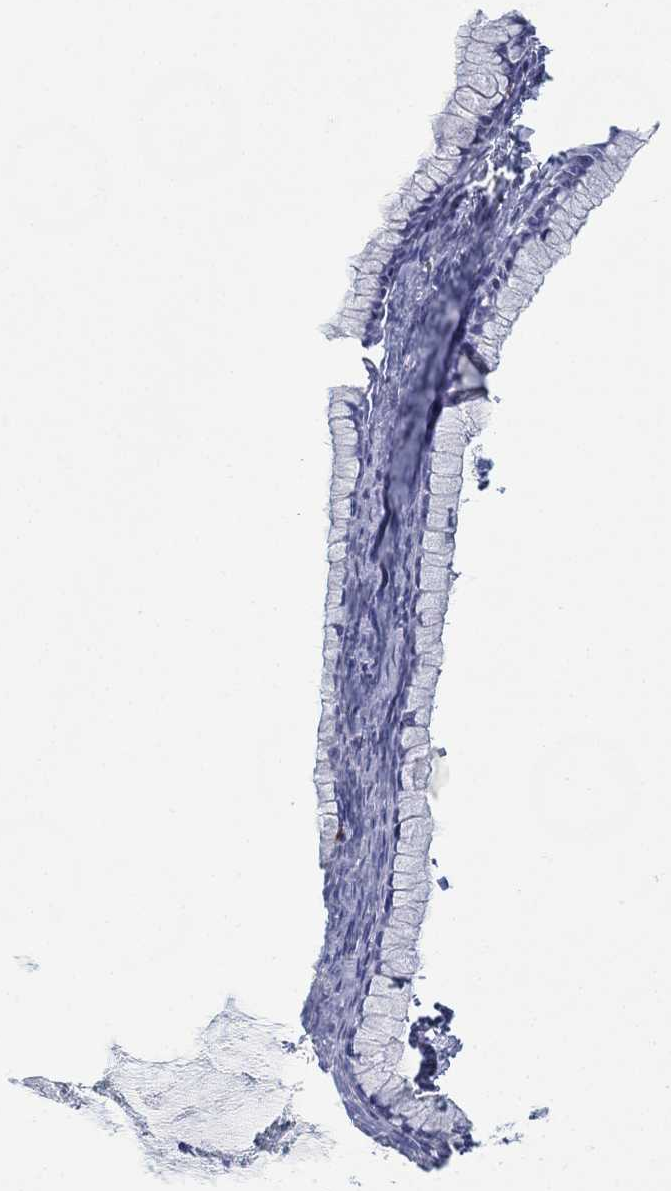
{"staining": {"intensity": "negative", "quantity": "none", "location": "none"}, "tissue": "ovarian cancer", "cell_type": "Tumor cells", "image_type": "cancer", "snomed": [{"axis": "morphology", "description": "Cystadenocarcinoma, mucinous, NOS"}, {"axis": "topography", "description": "Ovary"}], "caption": "Tumor cells show no significant protein expression in ovarian cancer. (Stains: DAB (3,3'-diaminobenzidine) immunohistochemistry with hematoxylin counter stain, Microscopy: brightfield microscopy at high magnification).", "gene": "GCNA", "patient": {"sex": "female", "age": 41}}